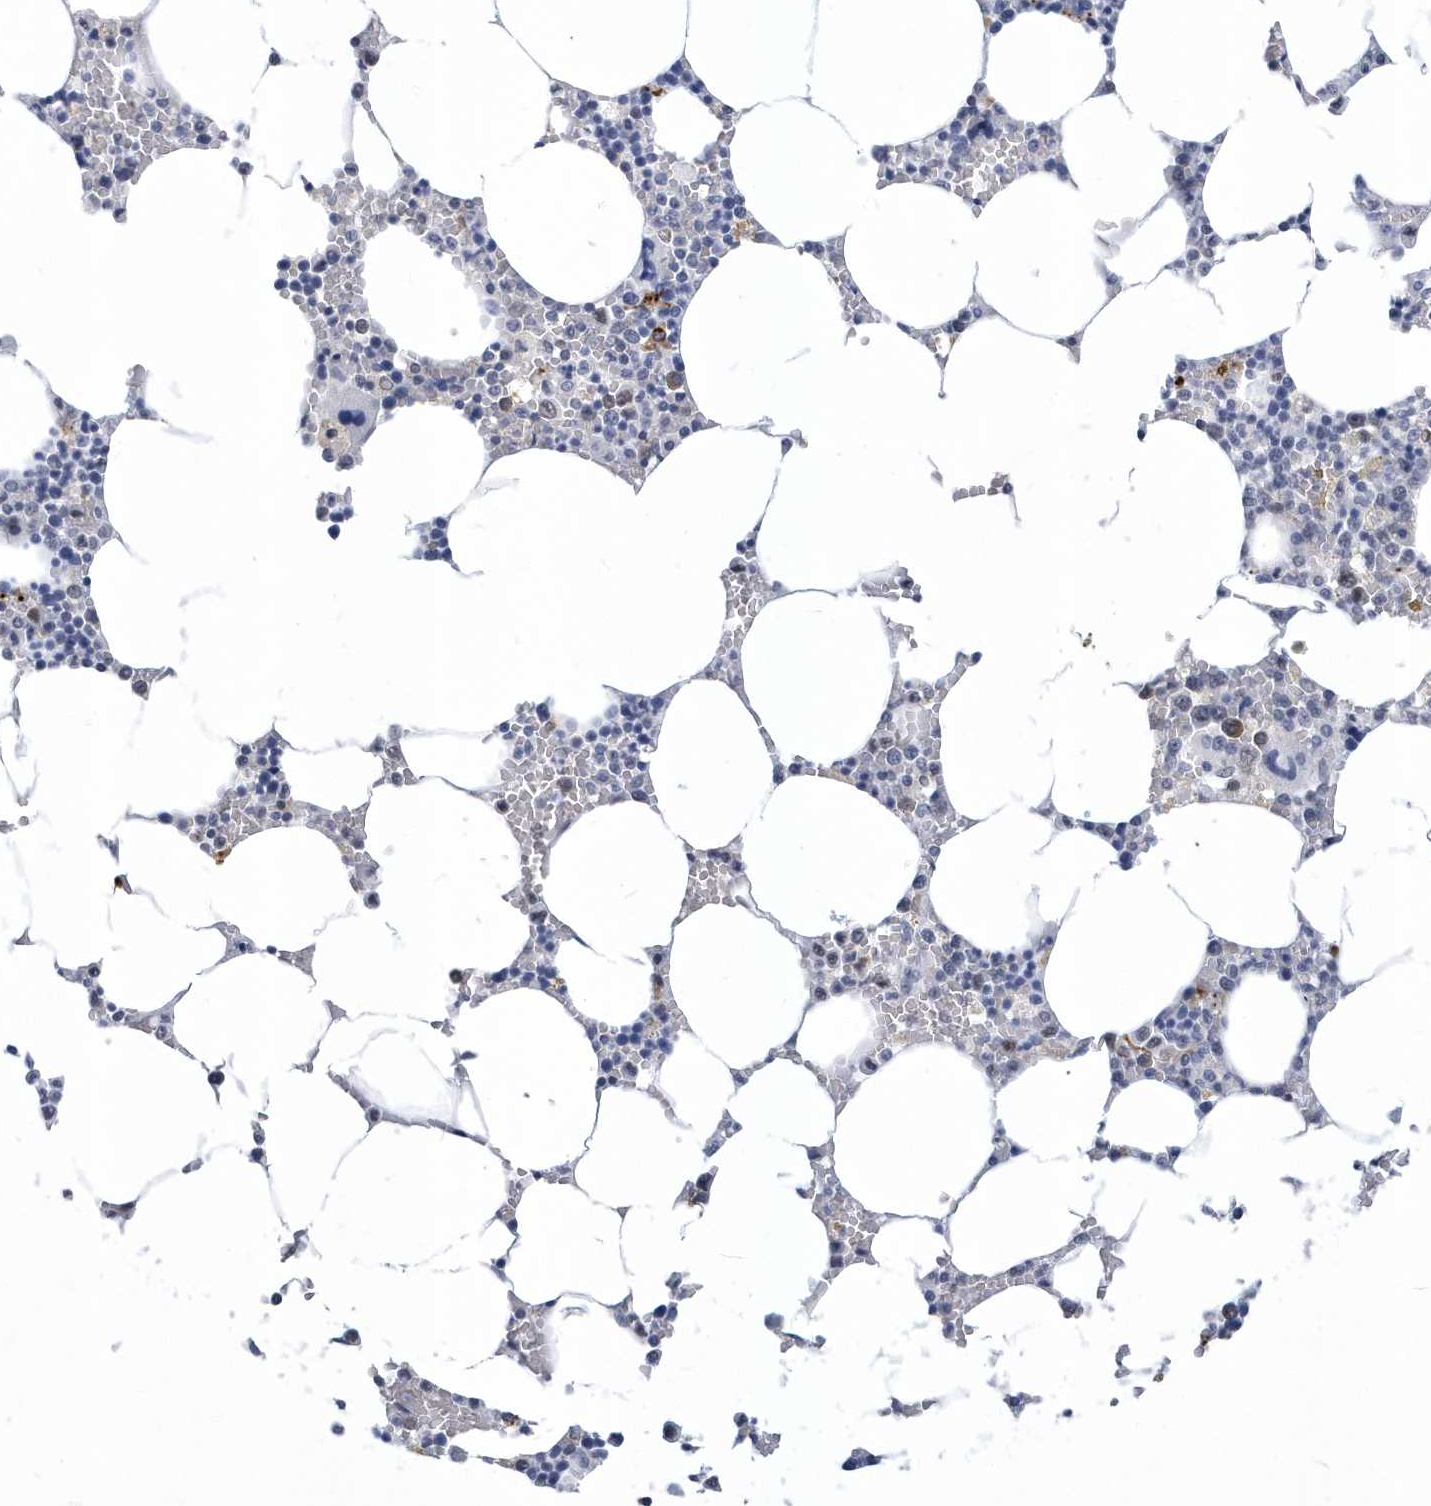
{"staining": {"intensity": "moderate", "quantity": "<25%", "location": "nuclear"}, "tissue": "bone marrow", "cell_type": "Hematopoietic cells", "image_type": "normal", "snomed": [{"axis": "morphology", "description": "Normal tissue, NOS"}, {"axis": "topography", "description": "Bone marrow"}], "caption": "Immunohistochemical staining of unremarkable human bone marrow shows <25% levels of moderate nuclear protein expression in approximately <25% of hematopoietic cells.", "gene": "SRGAP3", "patient": {"sex": "male", "age": 70}}